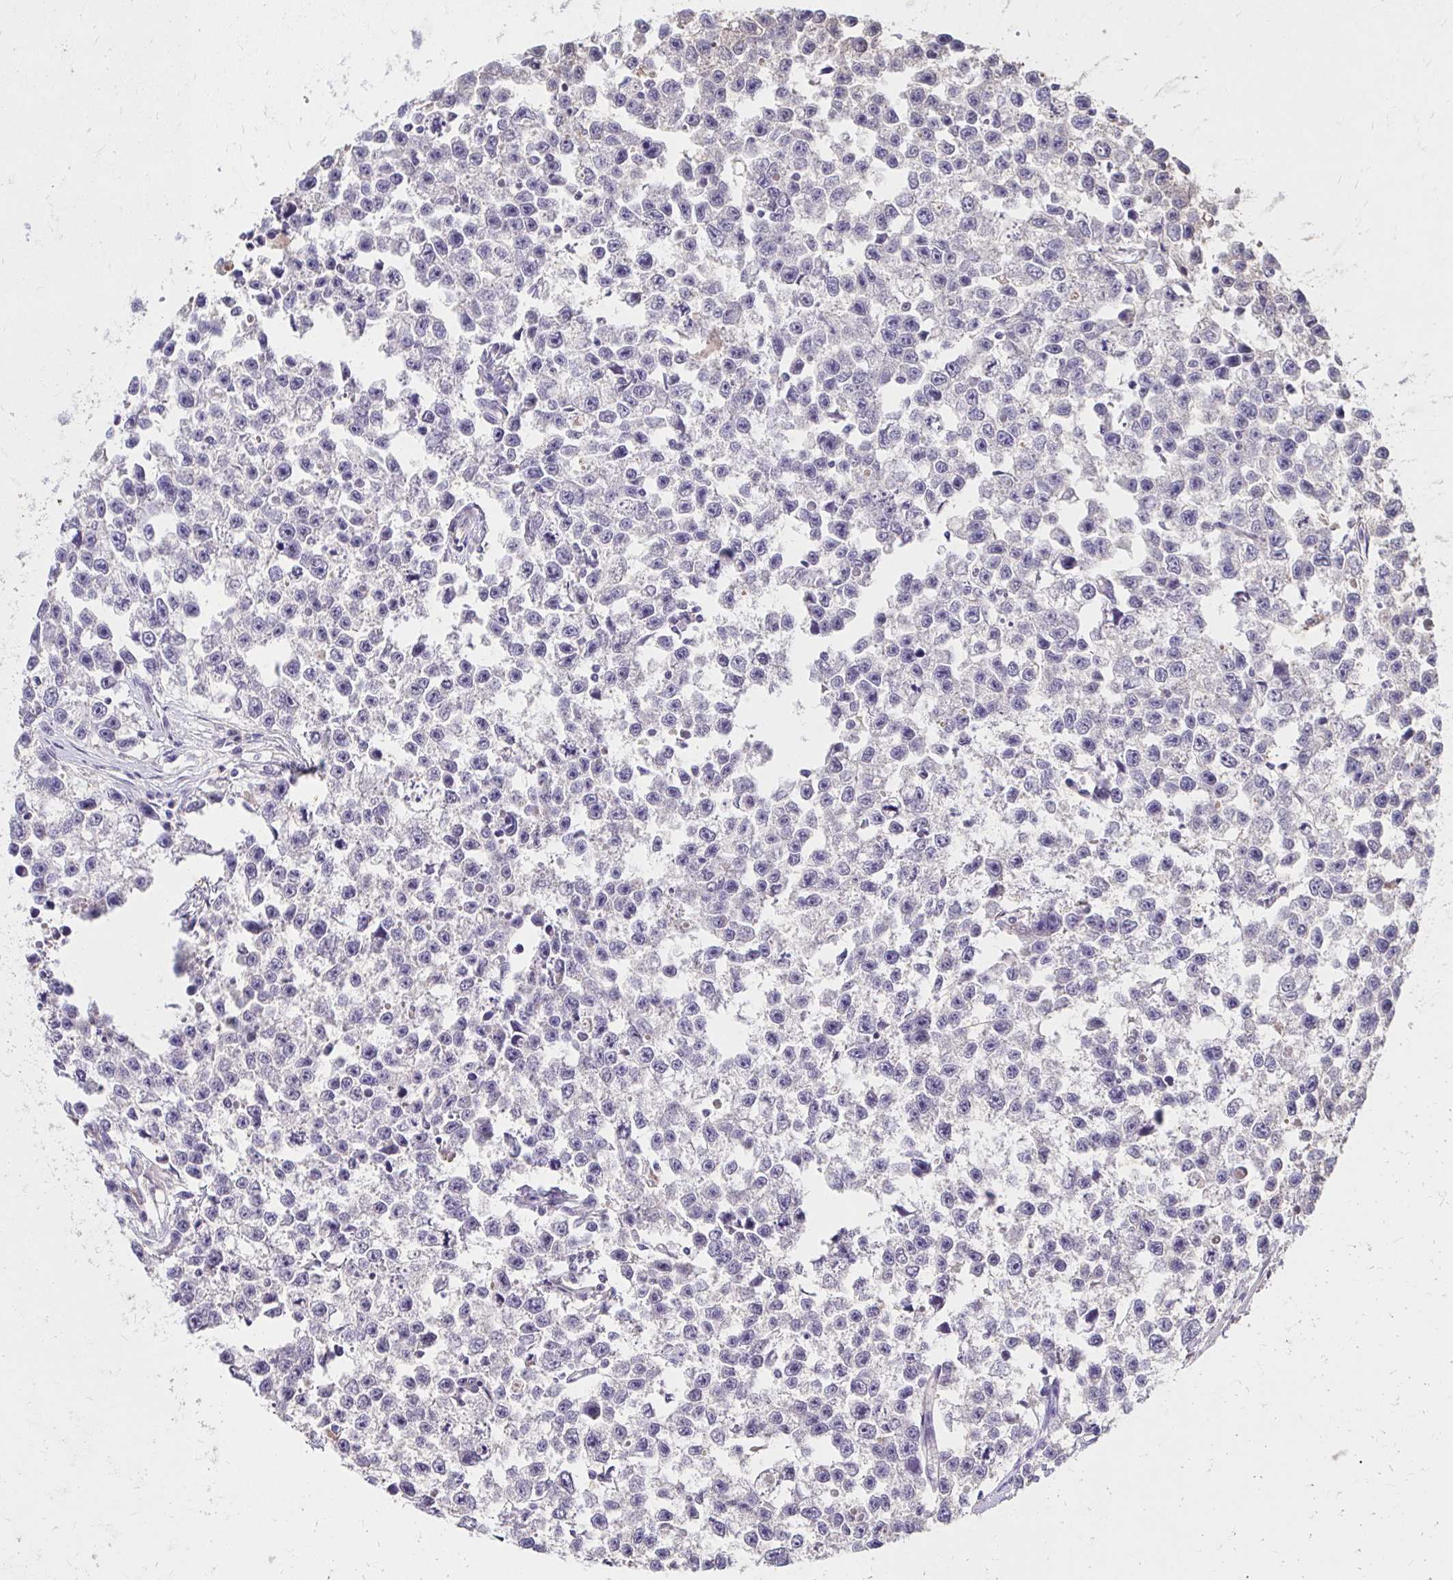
{"staining": {"intensity": "negative", "quantity": "none", "location": "none"}, "tissue": "testis cancer", "cell_type": "Tumor cells", "image_type": "cancer", "snomed": [{"axis": "morphology", "description": "Seminoma, NOS"}, {"axis": "topography", "description": "Testis"}], "caption": "Testis cancer was stained to show a protein in brown. There is no significant staining in tumor cells.", "gene": "HMGCS2", "patient": {"sex": "male", "age": 26}}